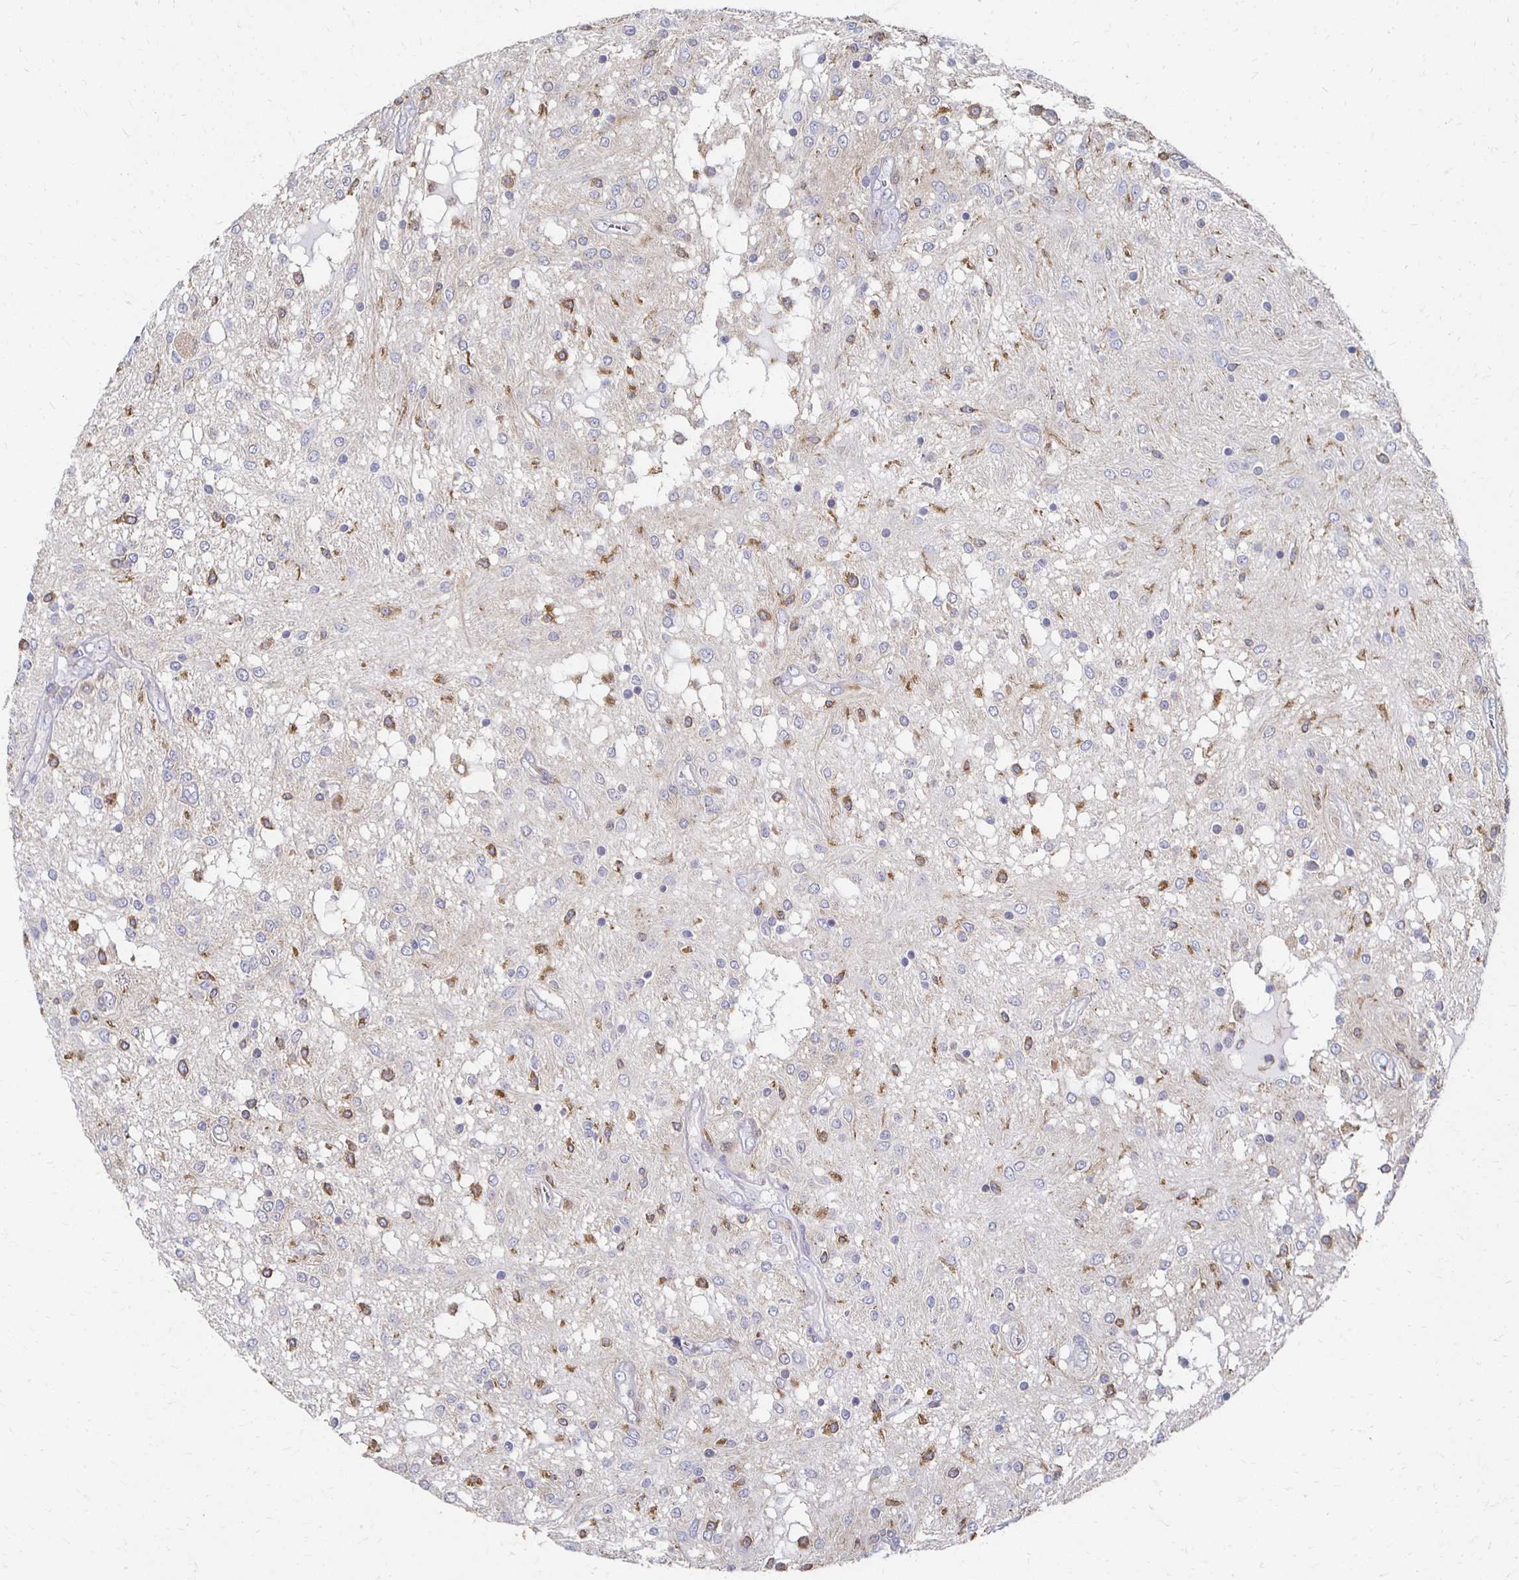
{"staining": {"intensity": "moderate", "quantity": "<25%", "location": "cytoplasmic/membranous"}, "tissue": "glioma", "cell_type": "Tumor cells", "image_type": "cancer", "snomed": [{"axis": "morphology", "description": "Glioma, malignant, Low grade"}, {"axis": "topography", "description": "Cerebellum"}], "caption": "Immunohistochemistry (IHC) (DAB) staining of glioma exhibits moderate cytoplasmic/membranous protein positivity in approximately <25% of tumor cells.", "gene": "CX3CR1", "patient": {"sex": "female", "age": 14}}